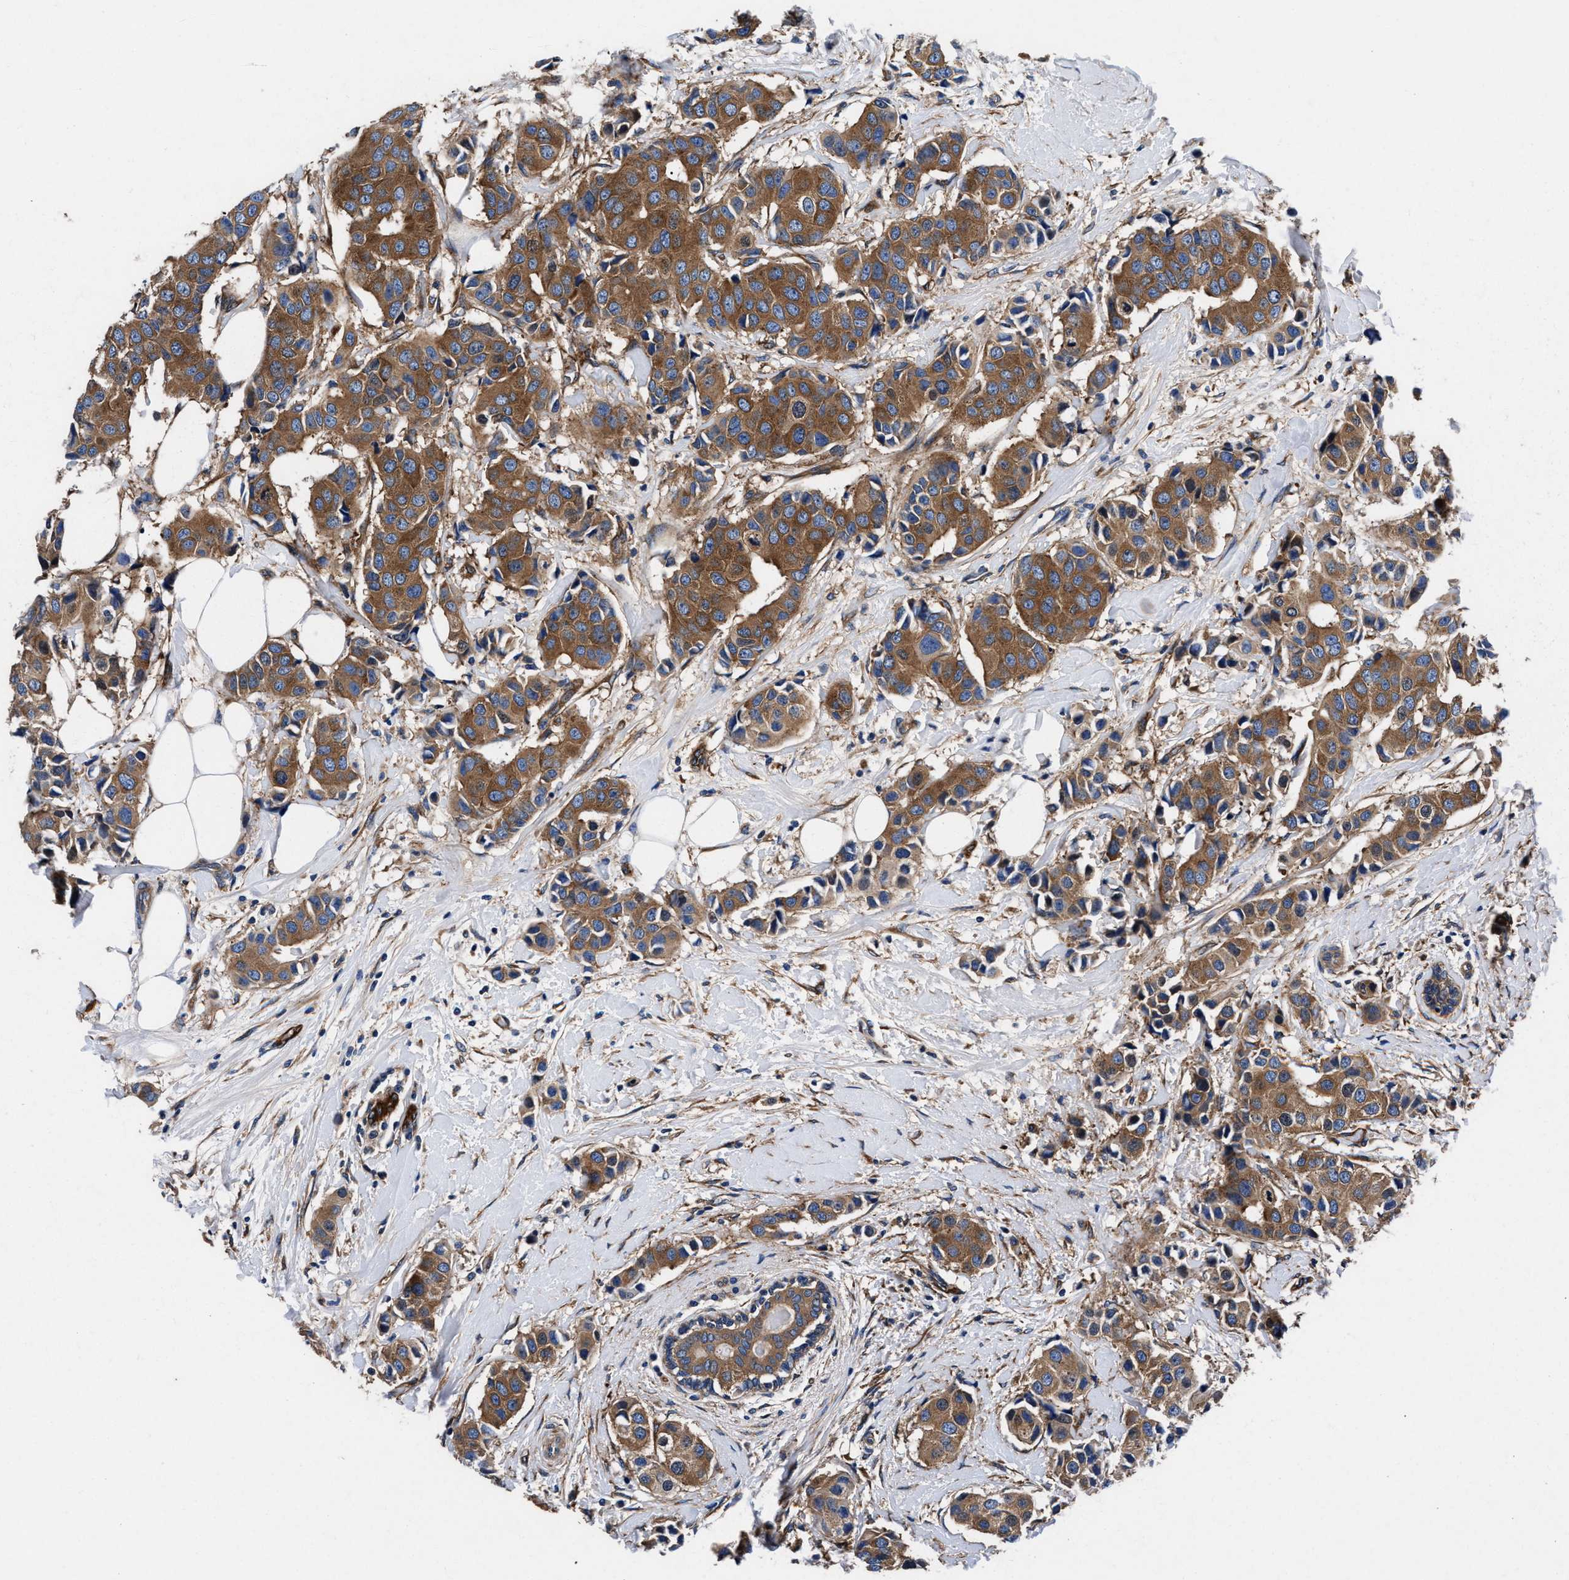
{"staining": {"intensity": "moderate", "quantity": ">75%", "location": "cytoplasmic/membranous"}, "tissue": "breast cancer", "cell_type": "Tumor cells", "image_type": "cancer", "snomed": [{"axis": "morphology", "description": "Normal tissue, NOS"}, {"axis": "morphology", "description": "Duct carcinoma"}, {"axis": "topography", "description": "Breast"}], "caption": "DAB (3,3'-diaminobenzidine) immunohistochemical staining of human breast intraductal carcinoma demonstrates moderate cytoplasmic/membranous protein positivity in about >75% of tumor cells.", "gene": "SH3GL1", "patient": {"sex": "female", "age": 39}}